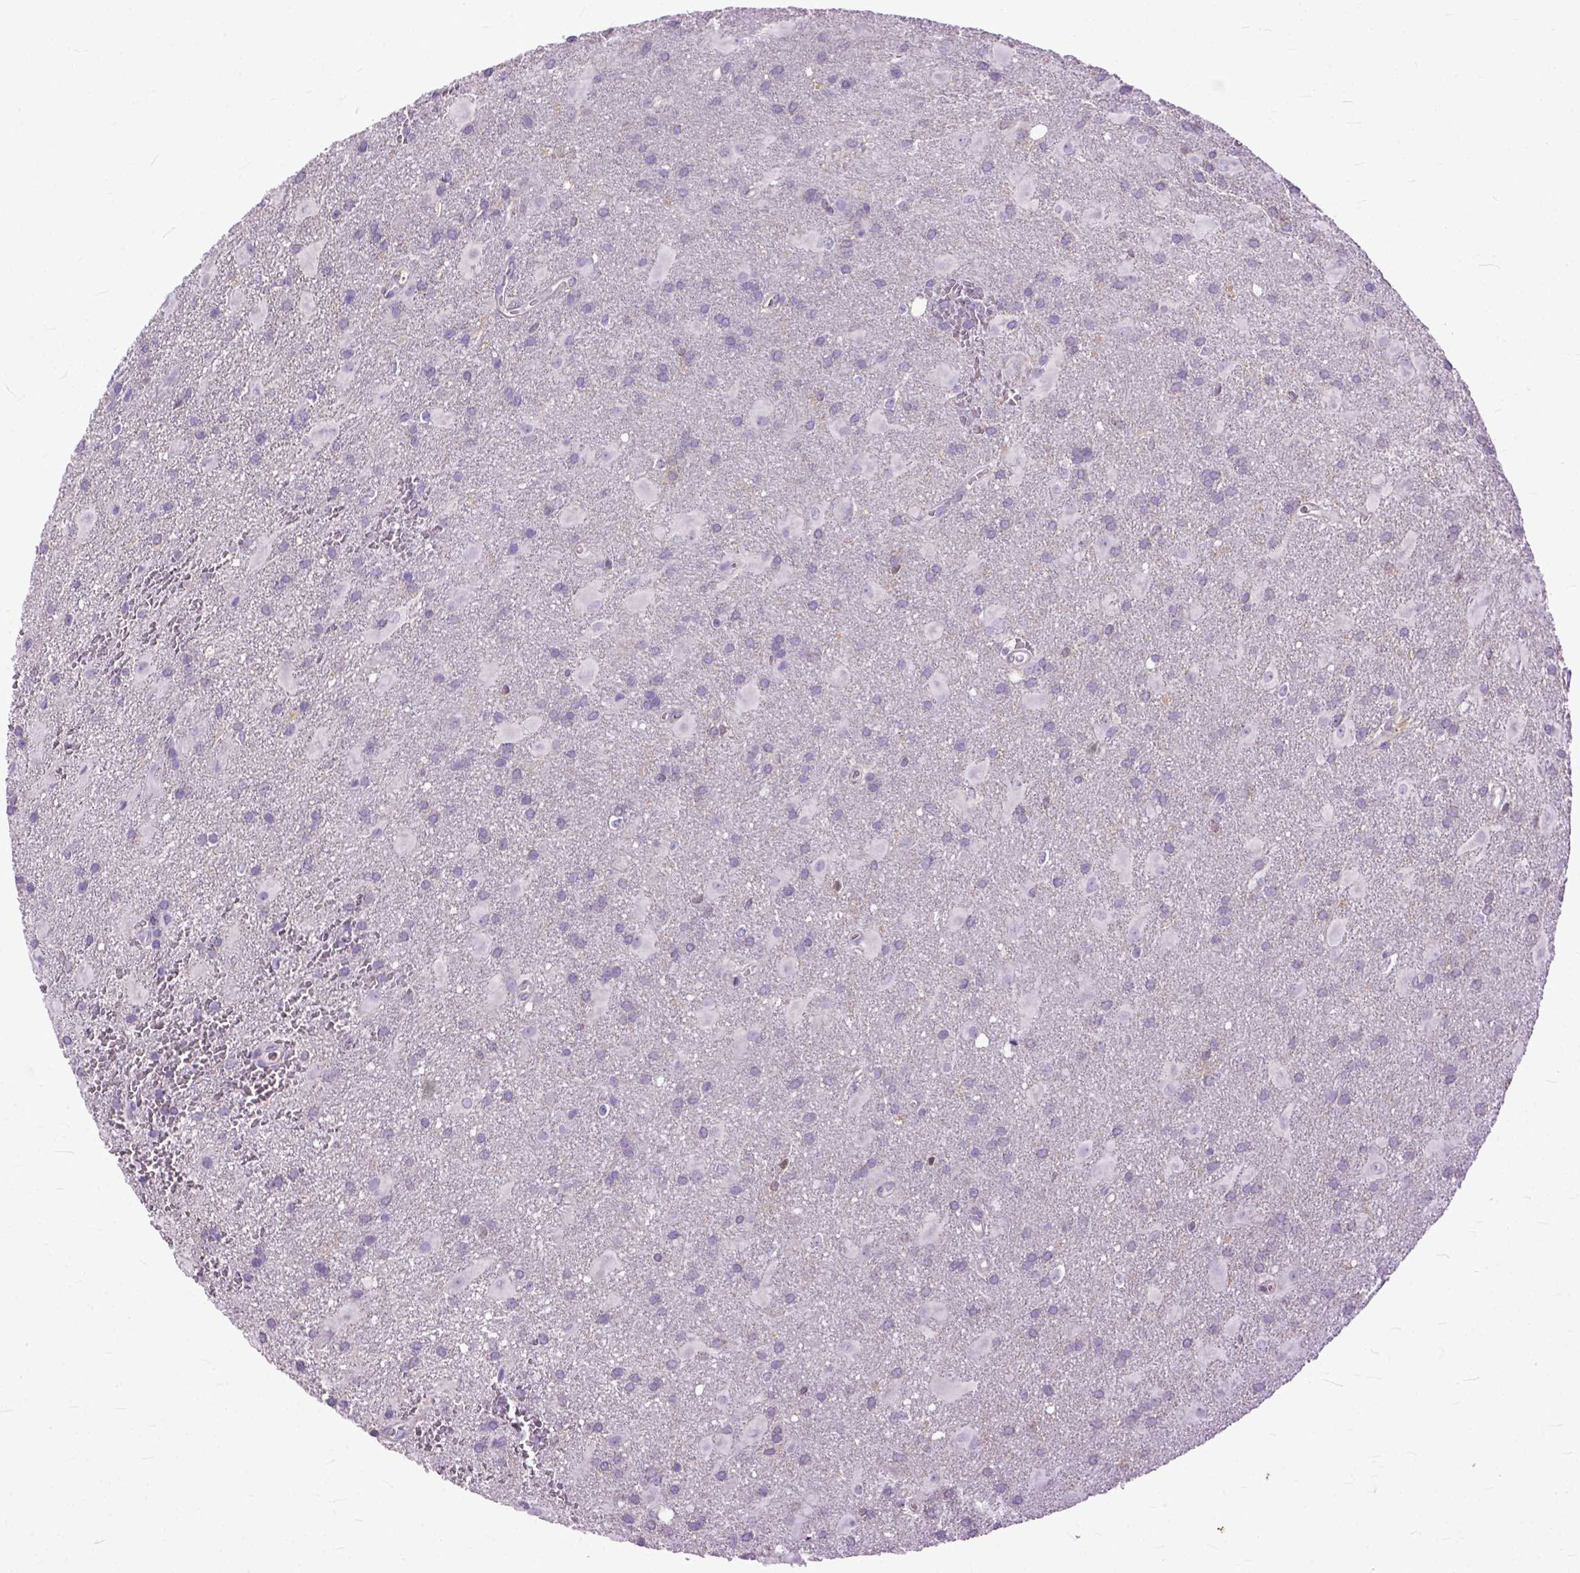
{"staining": {"intensity": "negative", "quantity": "none", "location": "none"}, "tissue": "glioma", "cell_type": "Tumor cells", "image_type": "cancer", "snomed": [{"axis": "morphology", "description": "Glioma, malignant, Low grade"}, {"axis": "topography", "description": "Brain"}], "caption": "Histopathology image shows no significant protein positivity in tumor cells of malignant glioma (low-grade).", "gene": "NAMPT", "patient": {"sex": "male", "age": 58}}